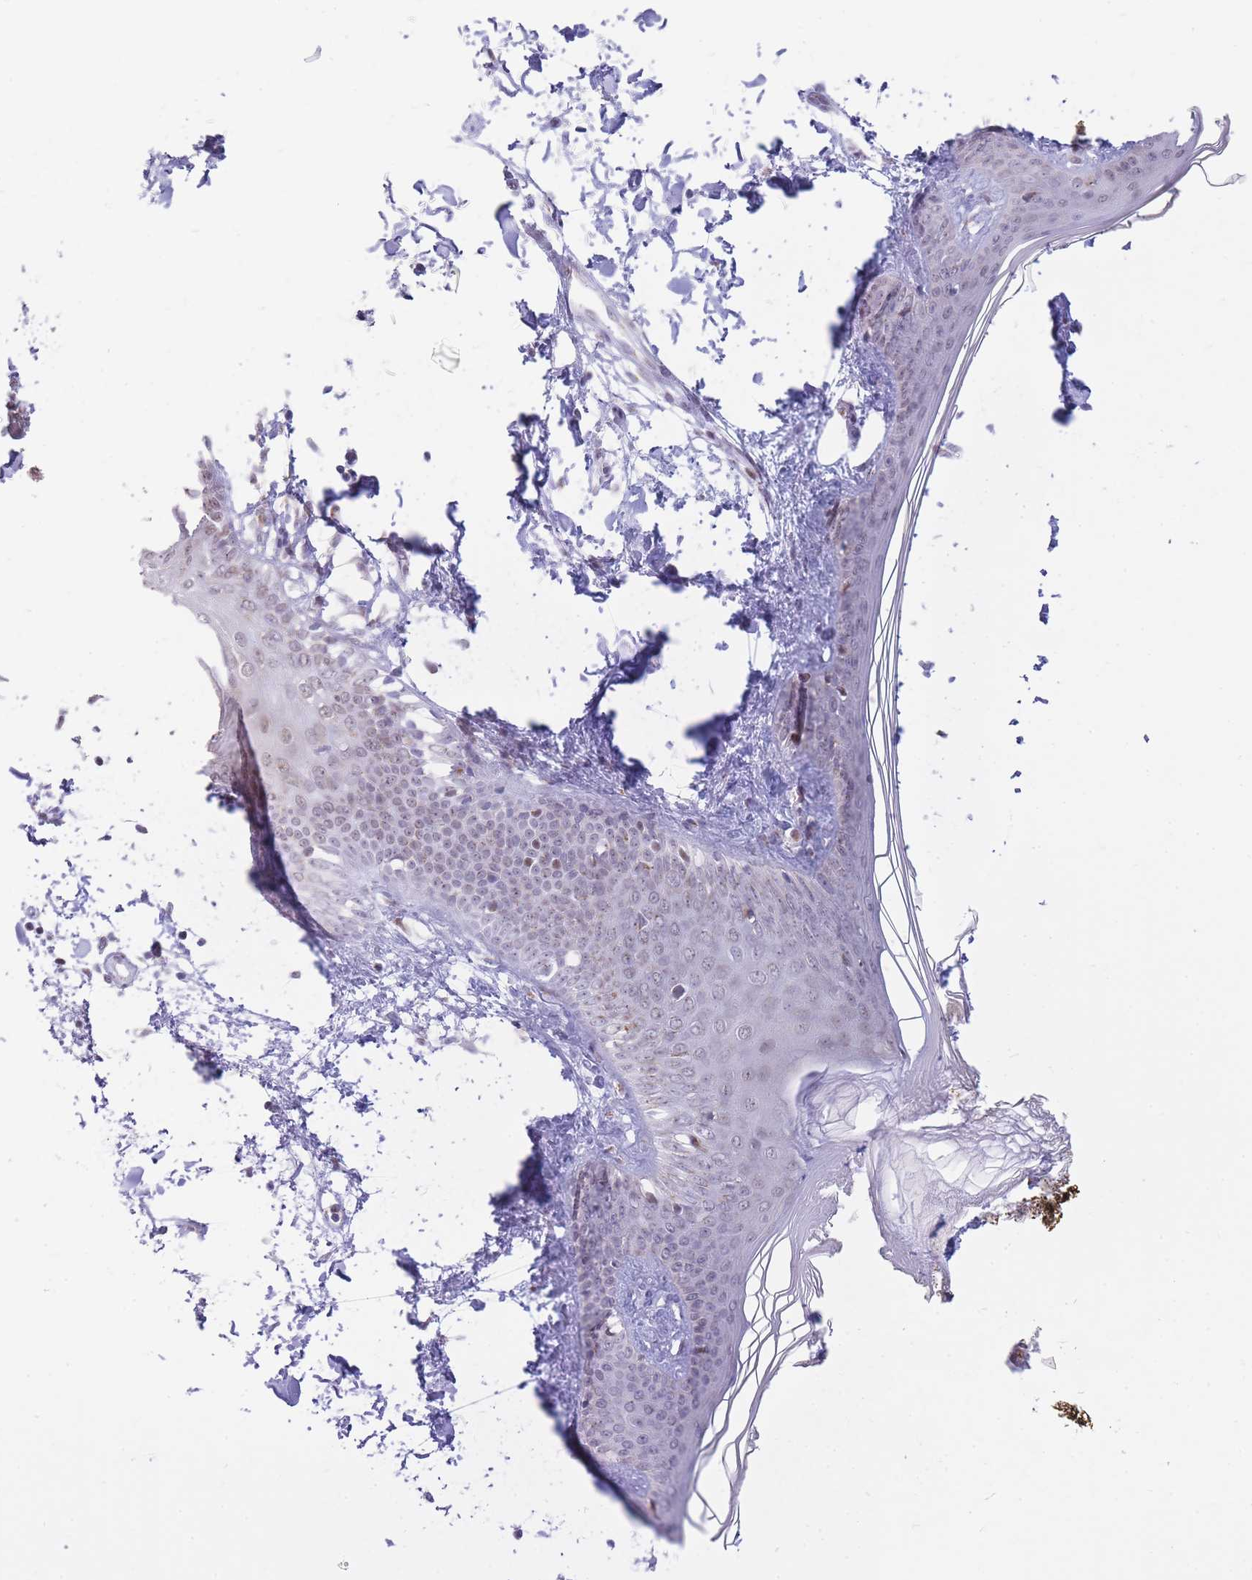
{"staining": {"intensity": "negative", "quantity": "none", "location": "none"}, "tissue": "skin", "cell_type": "Fibroblasts", "image_type": "normal", "snomed": [{"axis": "morphology", "description": "Normal tissue, NOS"}, {"axis": "topography", "description": "Skin"}], "caption": "Human skin stained for a protein using immunohistochemistry (IHC) exhibits no staining in fibroblasts.", "gene": "INO80C", "patient": {"sex": "female", "age": 34}}